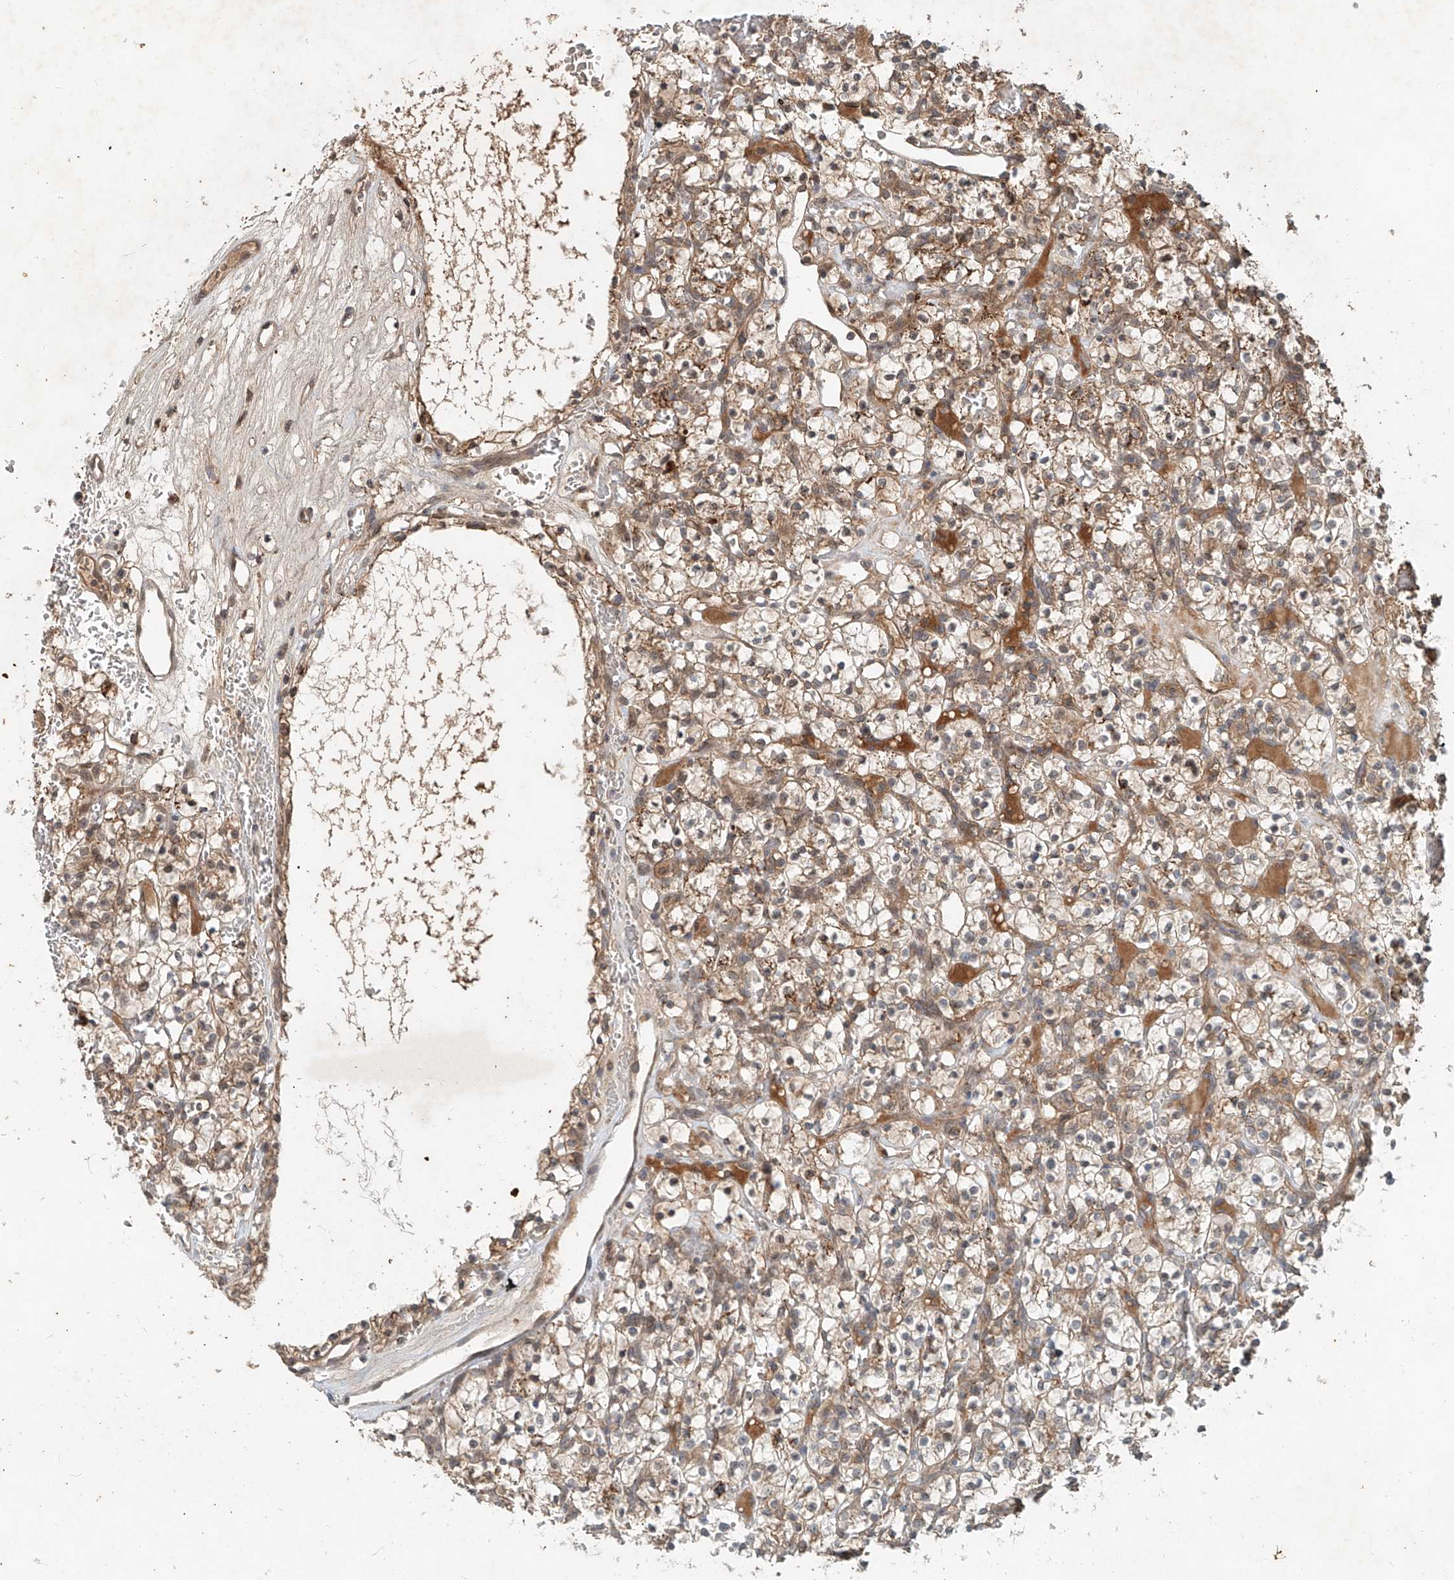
{"staining": {"intensity": "moderate", "quantity": ">75%", "location": "cytoplasmic/membranous"}, "tissue": "renal cancer", "cell_type": "Tumor cells", "image_type": "cancer", "snomed": [{"axis": "morphology", "description": "Adenocarcinoma, NOS"}, {"axis": "topography", "description": "Kidney"}], "caption": "Immunohistochemical staining of human renal adenocarcinoma exhibits moderate cytoplasmic/membranous protein expression in about >75% of tumor cells.", "gene": "IER5", "patient": {"sex": "female", "age": 57}}